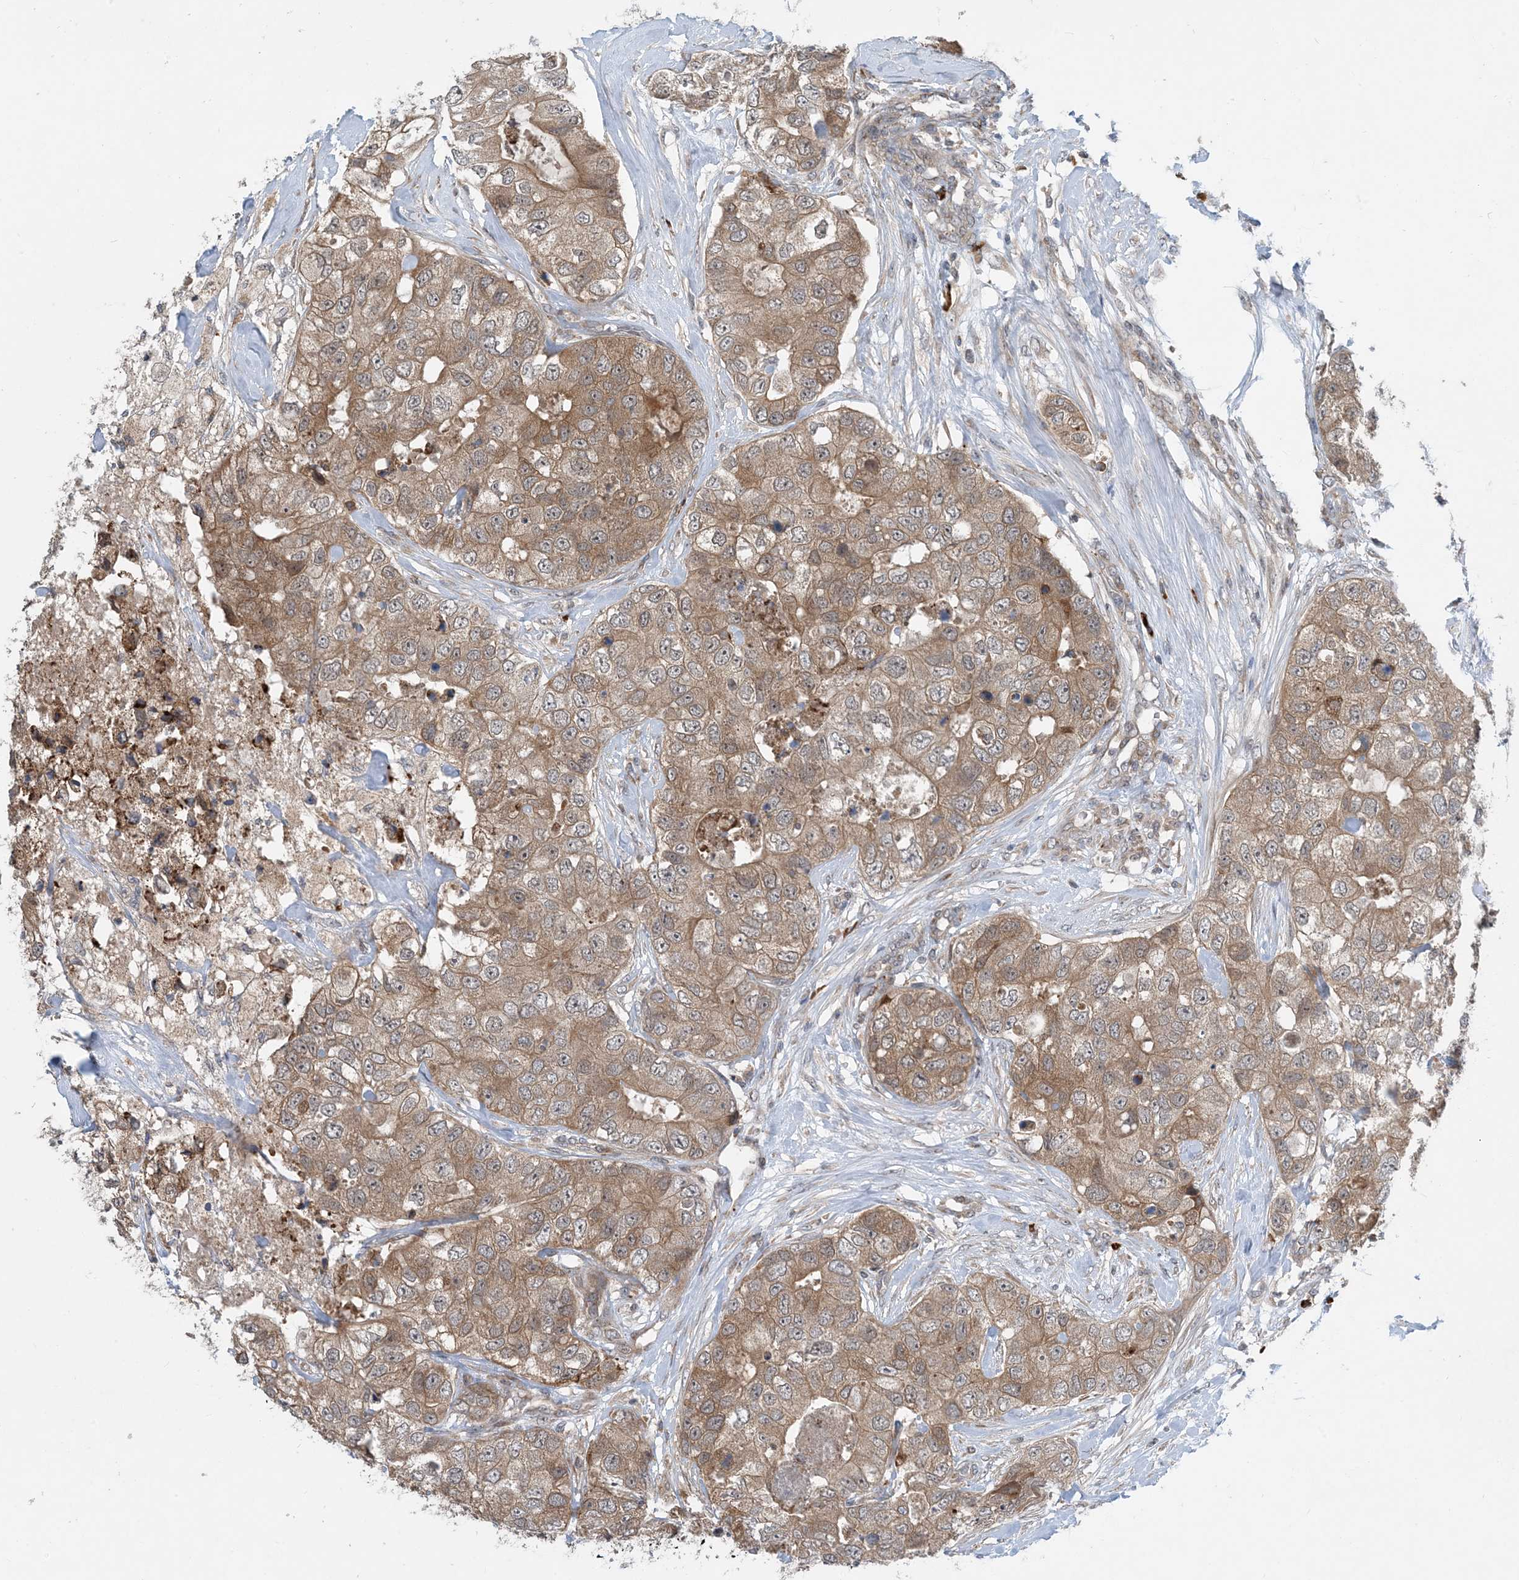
{"staining": {"intensity": "moderate", "quantity": ">75%", "location": "cytoplasmic/membranous"}, "tissue": "breast cancer", "cell_type": "Tumor cells", "image_type": "cancer", "snomed": [{"axis": "morphology", "description": "Duct carcinoma"}, {"axis": "topography", "description": "Breast"}], "caption": "Breast infiltrating ductal carcinoma stained with DAB immunohistochemistry (IHC) demonstrates medium levels of moderate cytoplasmic/membranous staining in approximately >75% of tumor cells. (IHC, brightfield microscopy, high magnification).", "gene": "PHOSPHO2", "patient": {"sex": "female", "age": 62}}